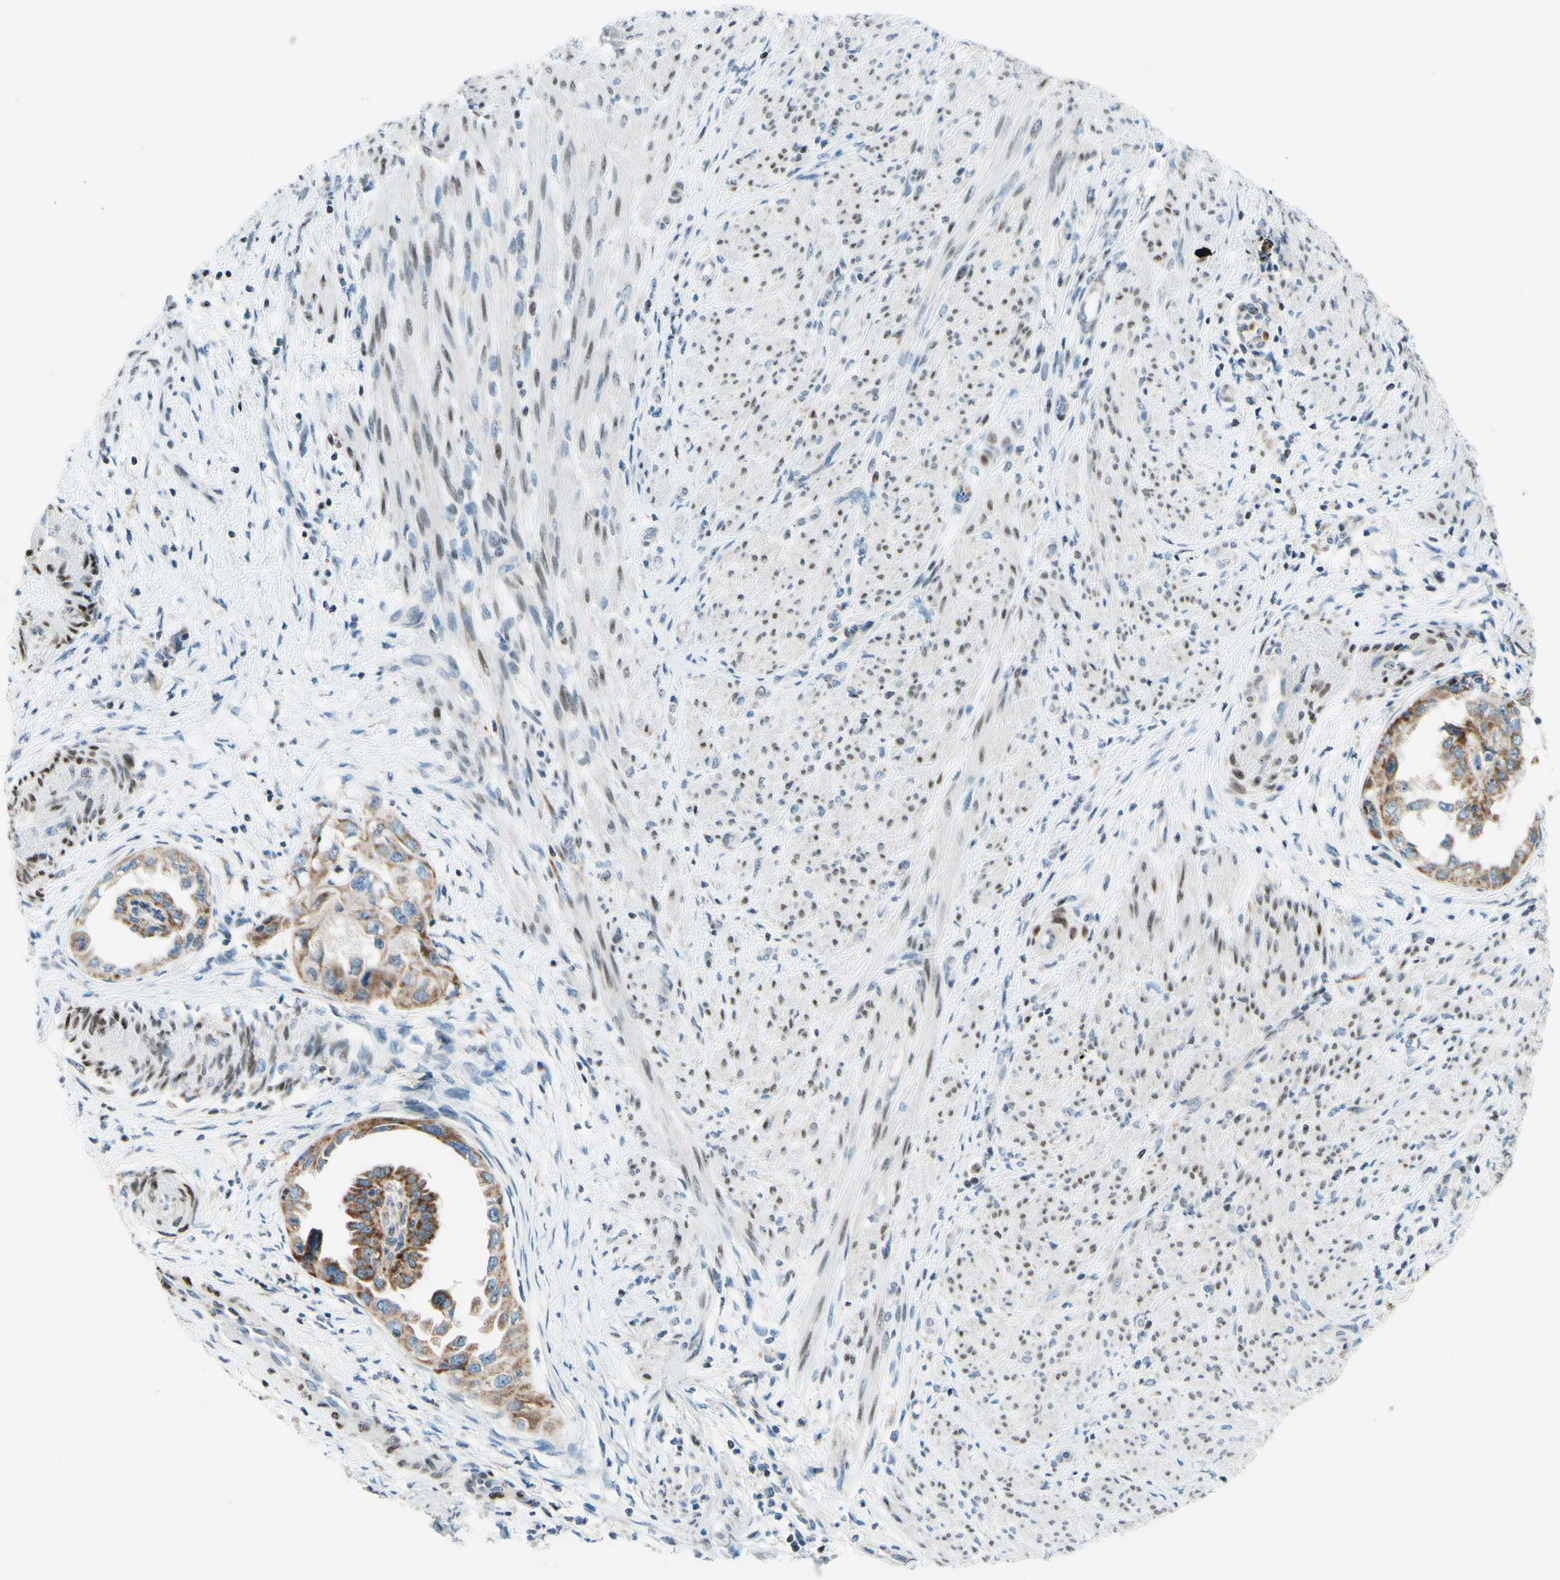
{"staining": {"intensity": "moderate", "quantity": ">75%", "location": "cytoplasmic/membranous"}, "tissue": "endometrial cancer", "cell_type": "Tumor cells", "image_type": "cancer", "snomed": [{"axis": "morphology", "description": "Adenocarcinoma, NOS"}, {"axis": "topography", "description": "Endometrium"}], "caption": "Immunohistochemical staining of human endometrial cancer (adenocarcinoma) exhibits medium levels of moderate cytoplasmic/membranous expression in approximately >75% of tumor cells. The staining is performed using DAB brown chromogen to label protein expression. The nuclei are counter-stained blue using hematoxylin.", "gene": "CBX7", "patient": {"sex": "female", "age": 85}}